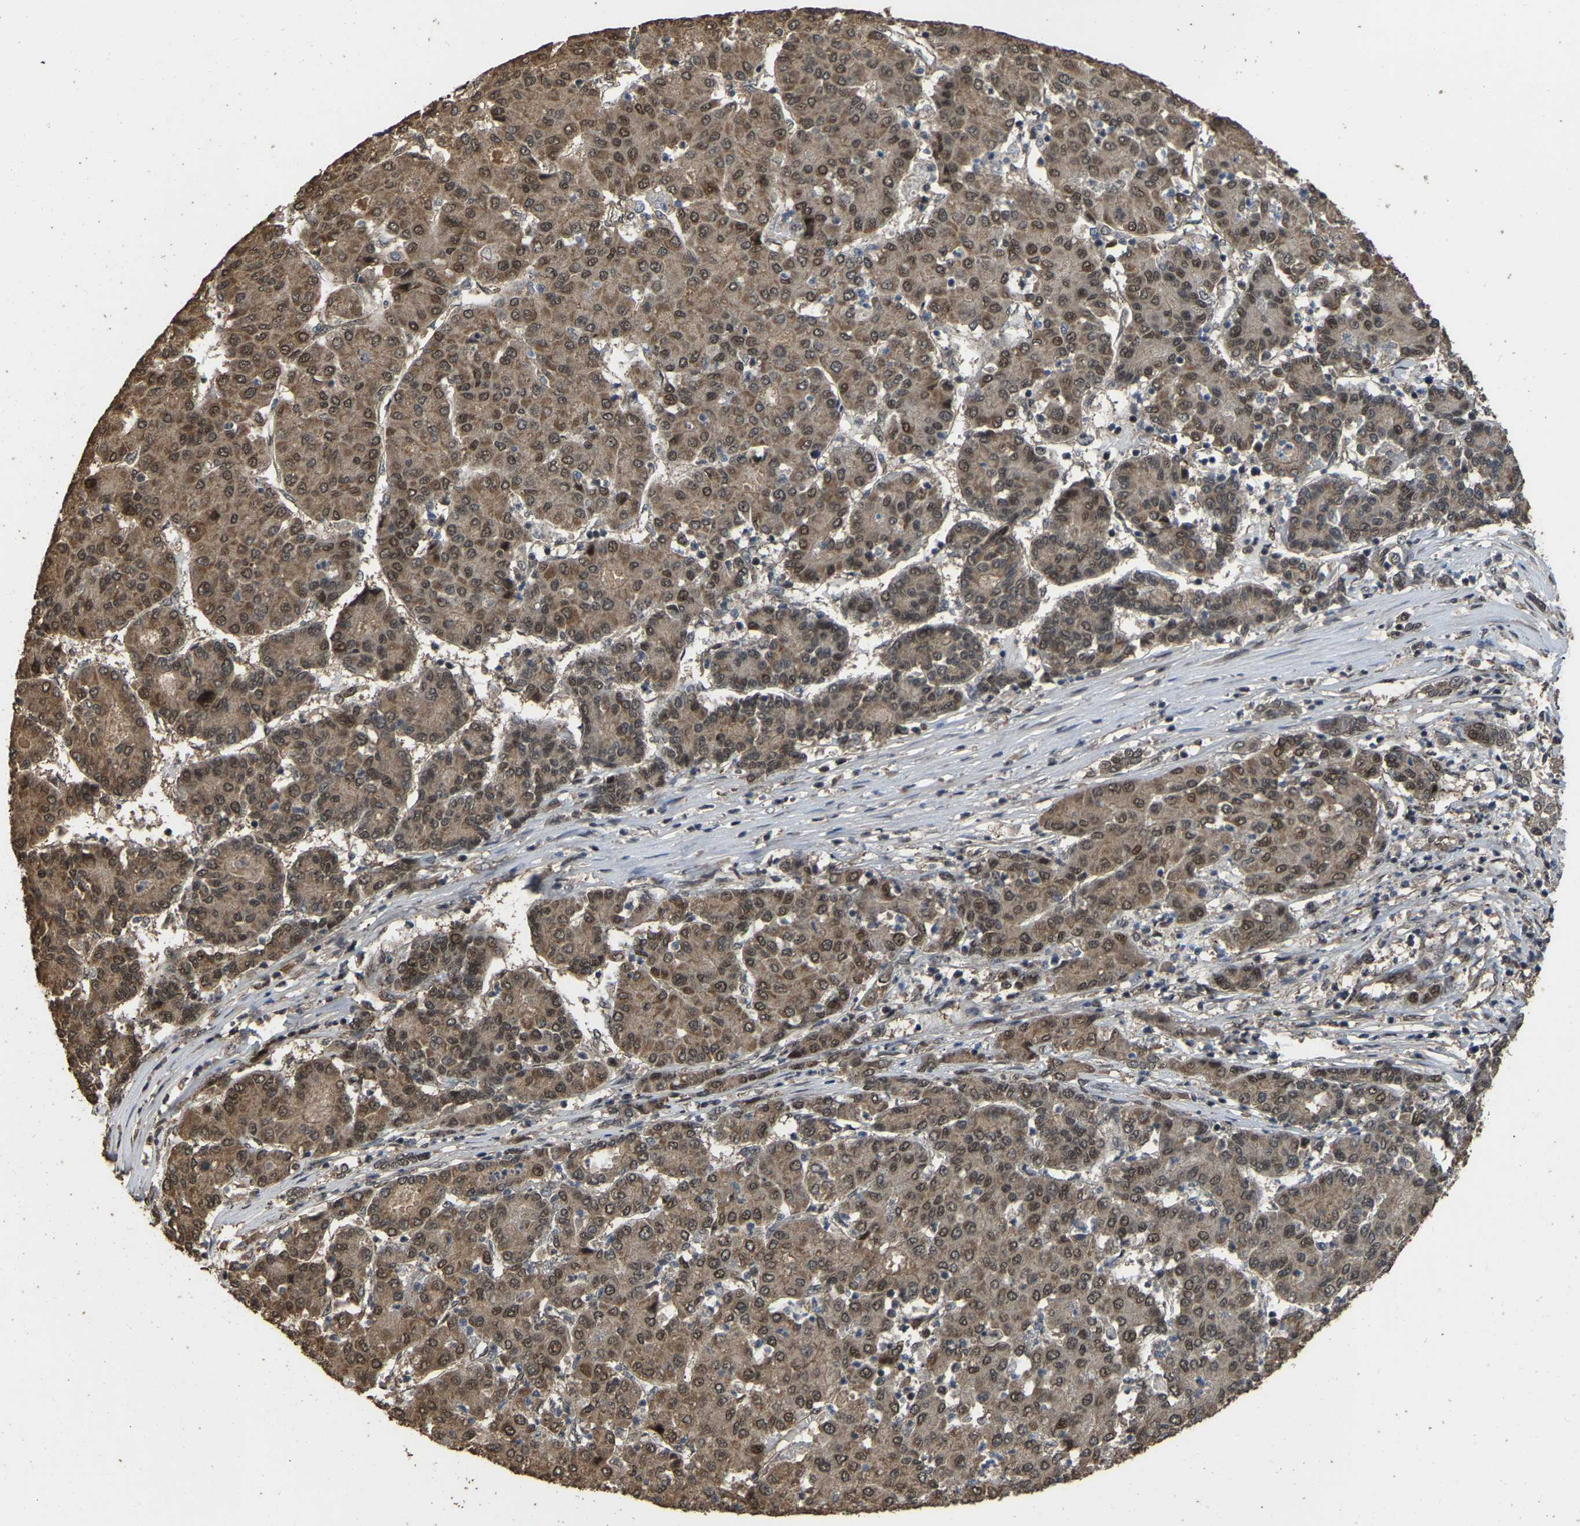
{"staining": {"intensity": "moderate", "quantity": ">75%", "location": "cytoplasmic/membranous,nuclear"}, "tissue": "liver cancer", "cell_type": "Tumor cells", "image_type": "cancer", "snomed": [{"axis": "morphology", "description": "Carcinoma, Hepatocellular, NOS"}, {"axis": "topography", "description": "Liver"}], "caption": "Brown immunohistochemical staining in human liver cancer displays moderate cytoplasmic/membranous and nuclear expression in approximately >75% of tumor cells. (DAB (3,3'-diaminobenzidine) IHC with brightfield microscopy, high magnification).", "gene": "ARHGAP23", "patient": {"sex": "male", "age": 65}}